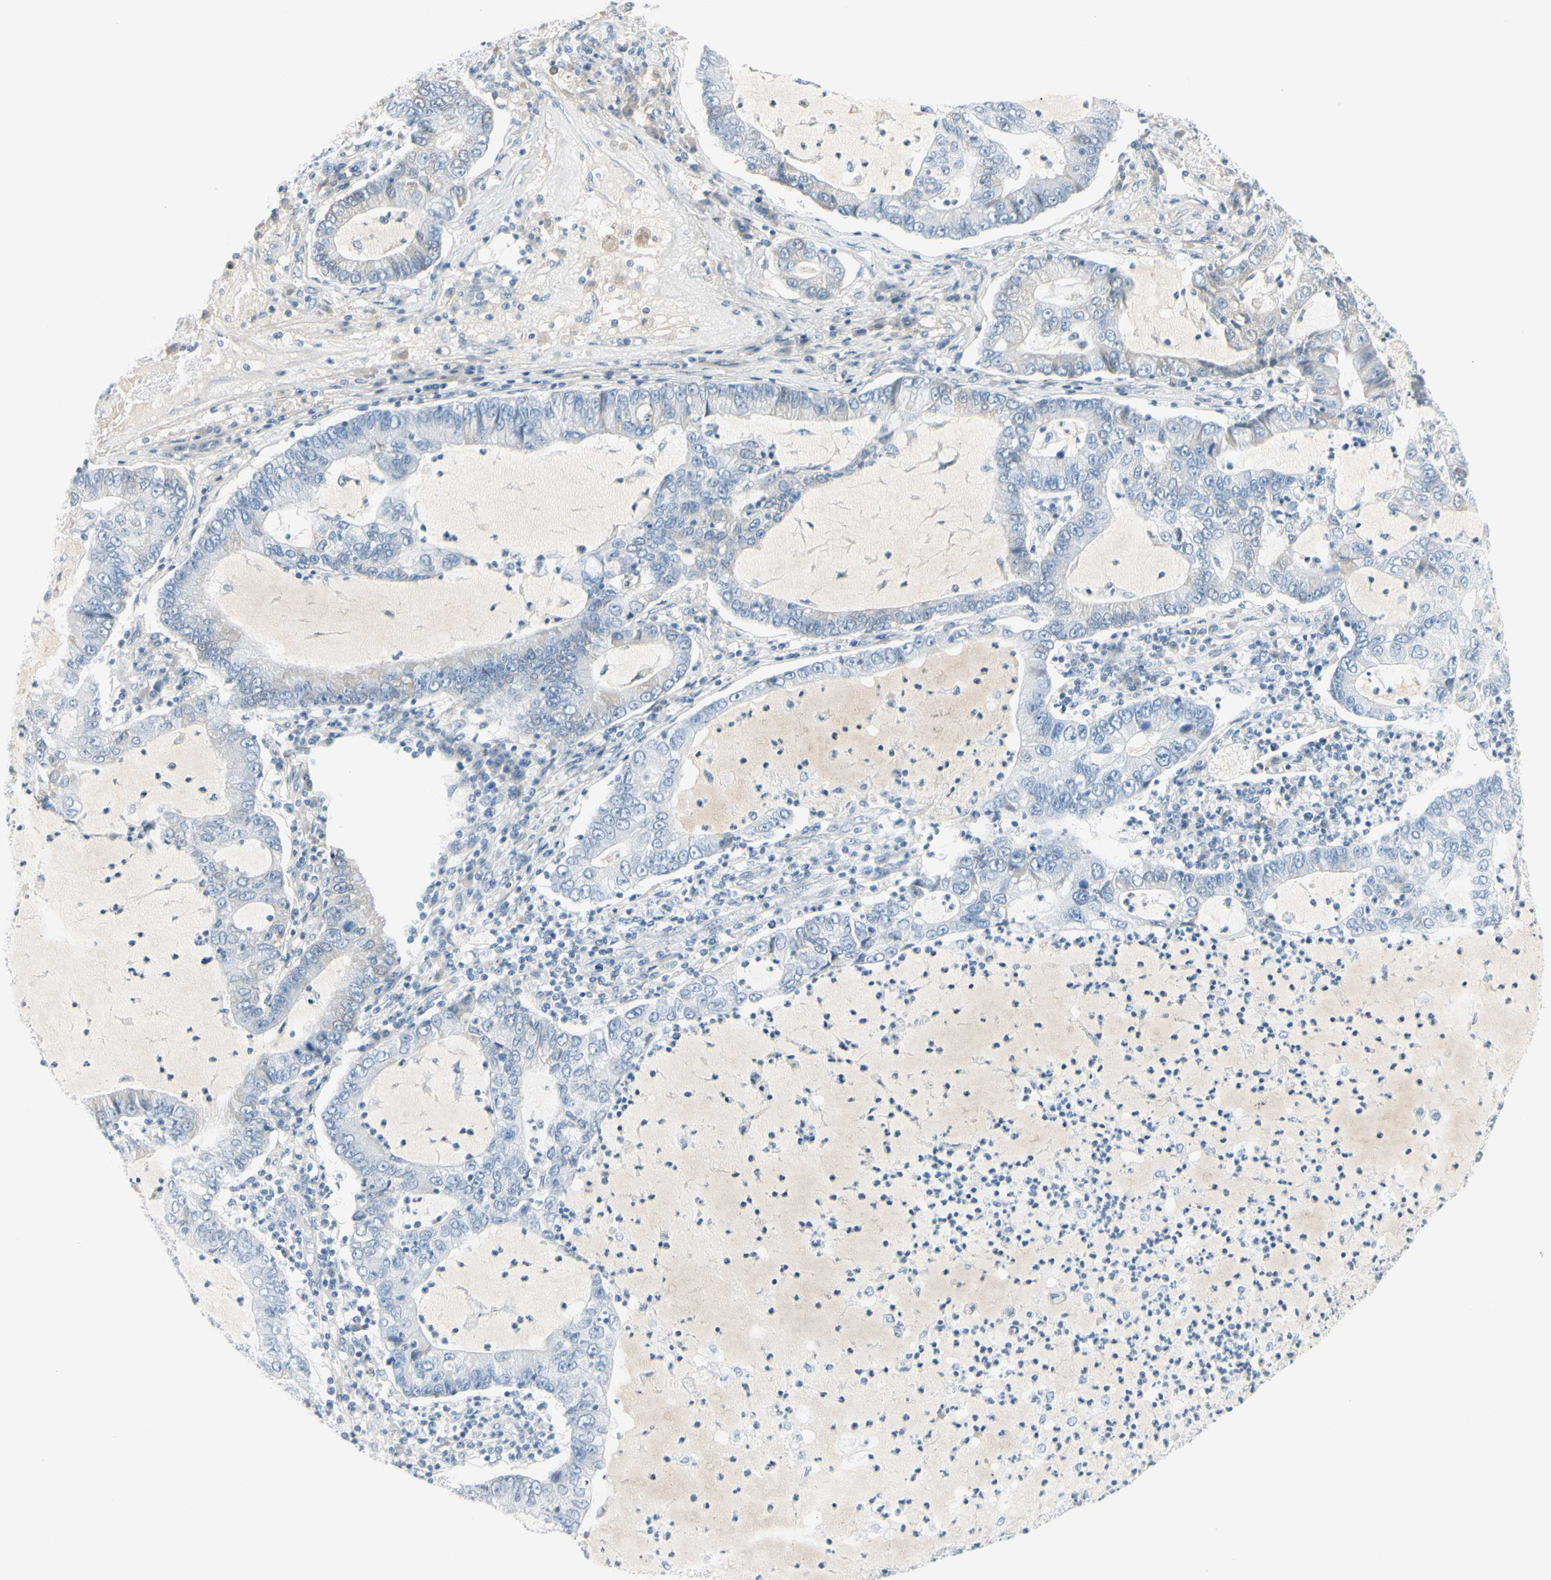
{"staining": {"intensity": "weak", "quantity": "<25%", "location": "cytoplasmic/membranous"}, "tissue": "lung cancer", "cell_type": "Tumor cells", "image_type": "cancer", "snomed": [{"axis": "morphology", "description": "Adenocarcinoma, NOS"}, {"axis": "topography", "description": "Lung"}], "caption": "IHC photomicrograph of neoplastic tissue: human lung adenocarcinoma stained with DAB exhibits no significant protein expression in tumor cells. (DAB IHC visualized using brightfield microscopy, high magnification).", "gene": "CDHR5", "patient": {"sex": "female", "age": 51}}